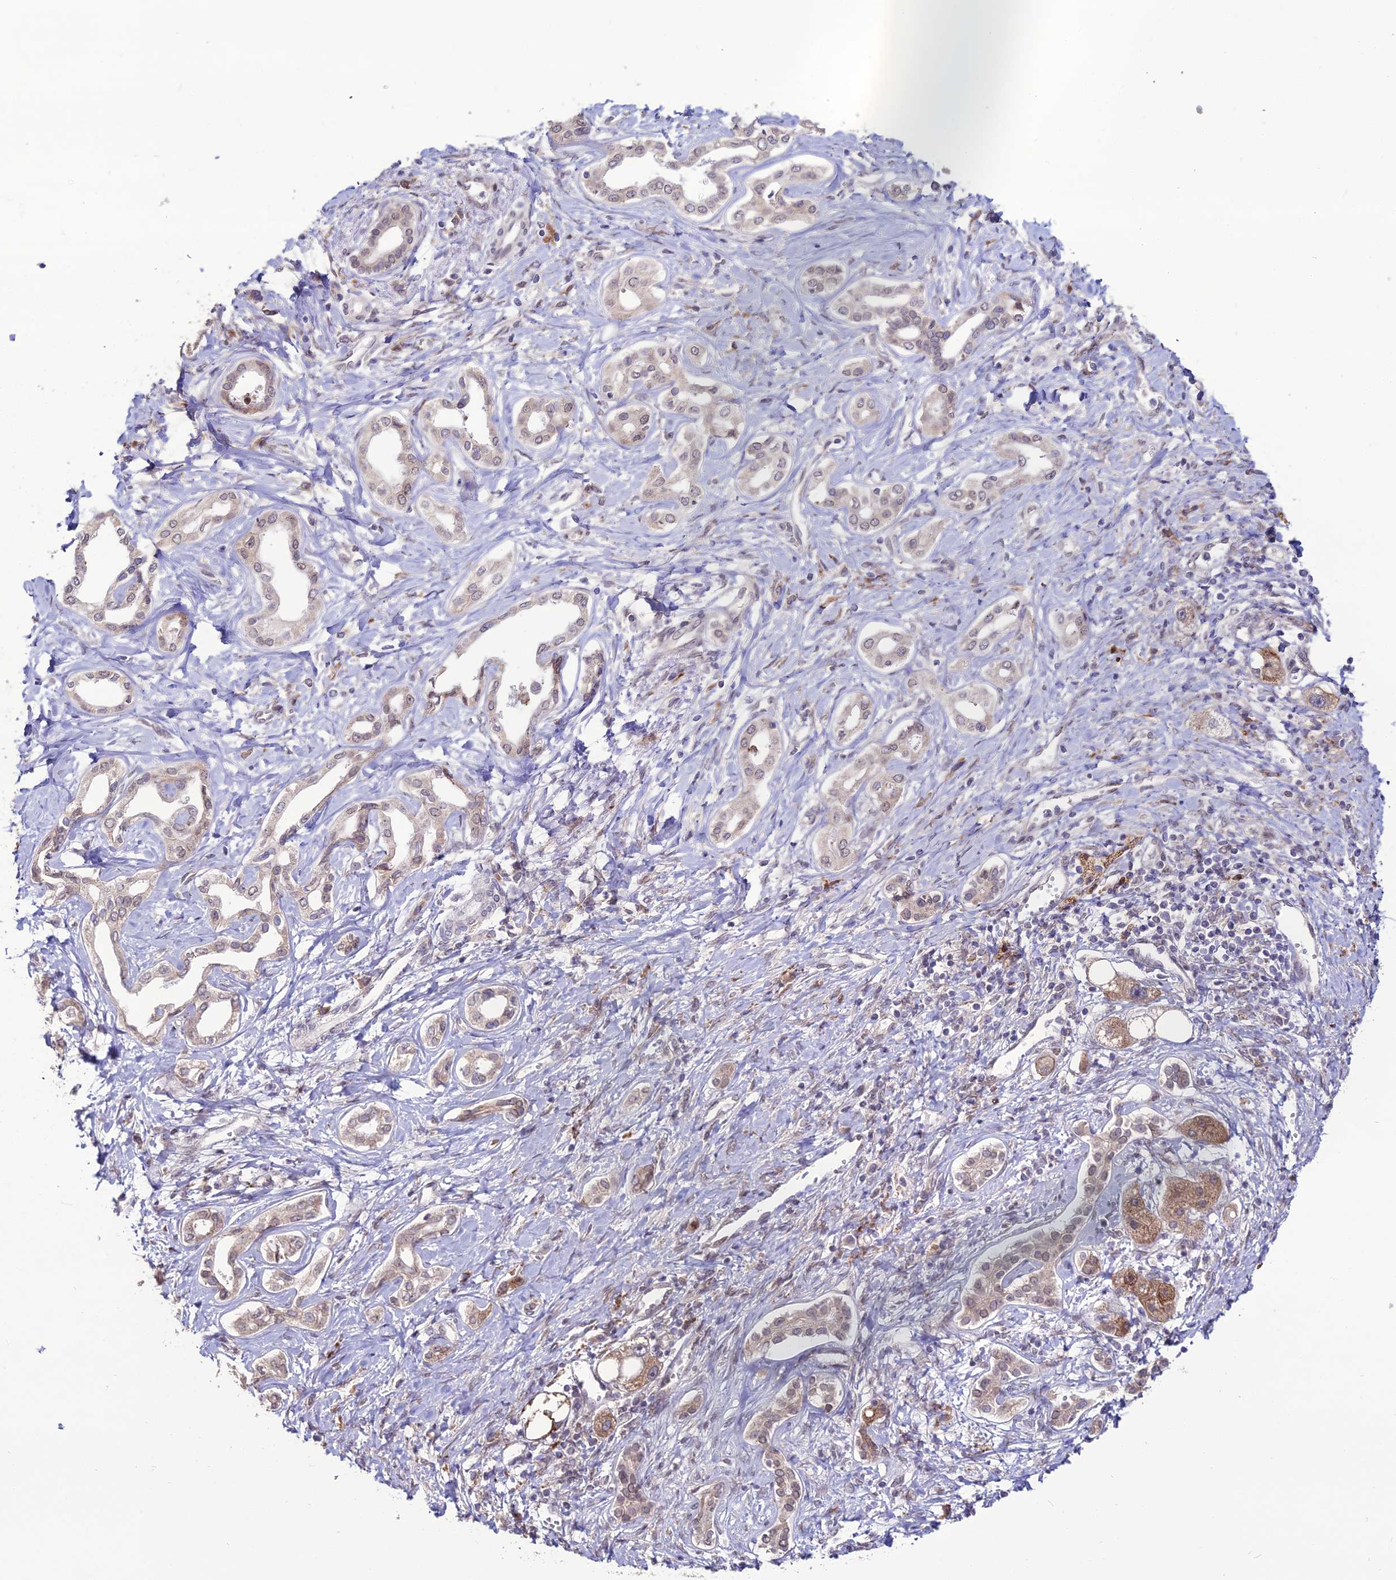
{"staining": {"intensity": "weak", "quantity": ">75%", "location": "cytoplasmic/membranous"}, "tissue": "liver cancer", "cell_type": "Tumor cells", "image_type": "cancer", "snomed": [{"axis": "morphology", "description": "Cholangiocarcinoma"}, {"axis": "topography", "description": "Liver"}], "caption": "About >75% of tumor cells in human liver cholangiocarcinoma display weak cytoplasmic/membranous protein staining as visualized by brown immunohistochemical staining.", "gene": "TROAP", "patient": {"sex": "female", "age": 77}}